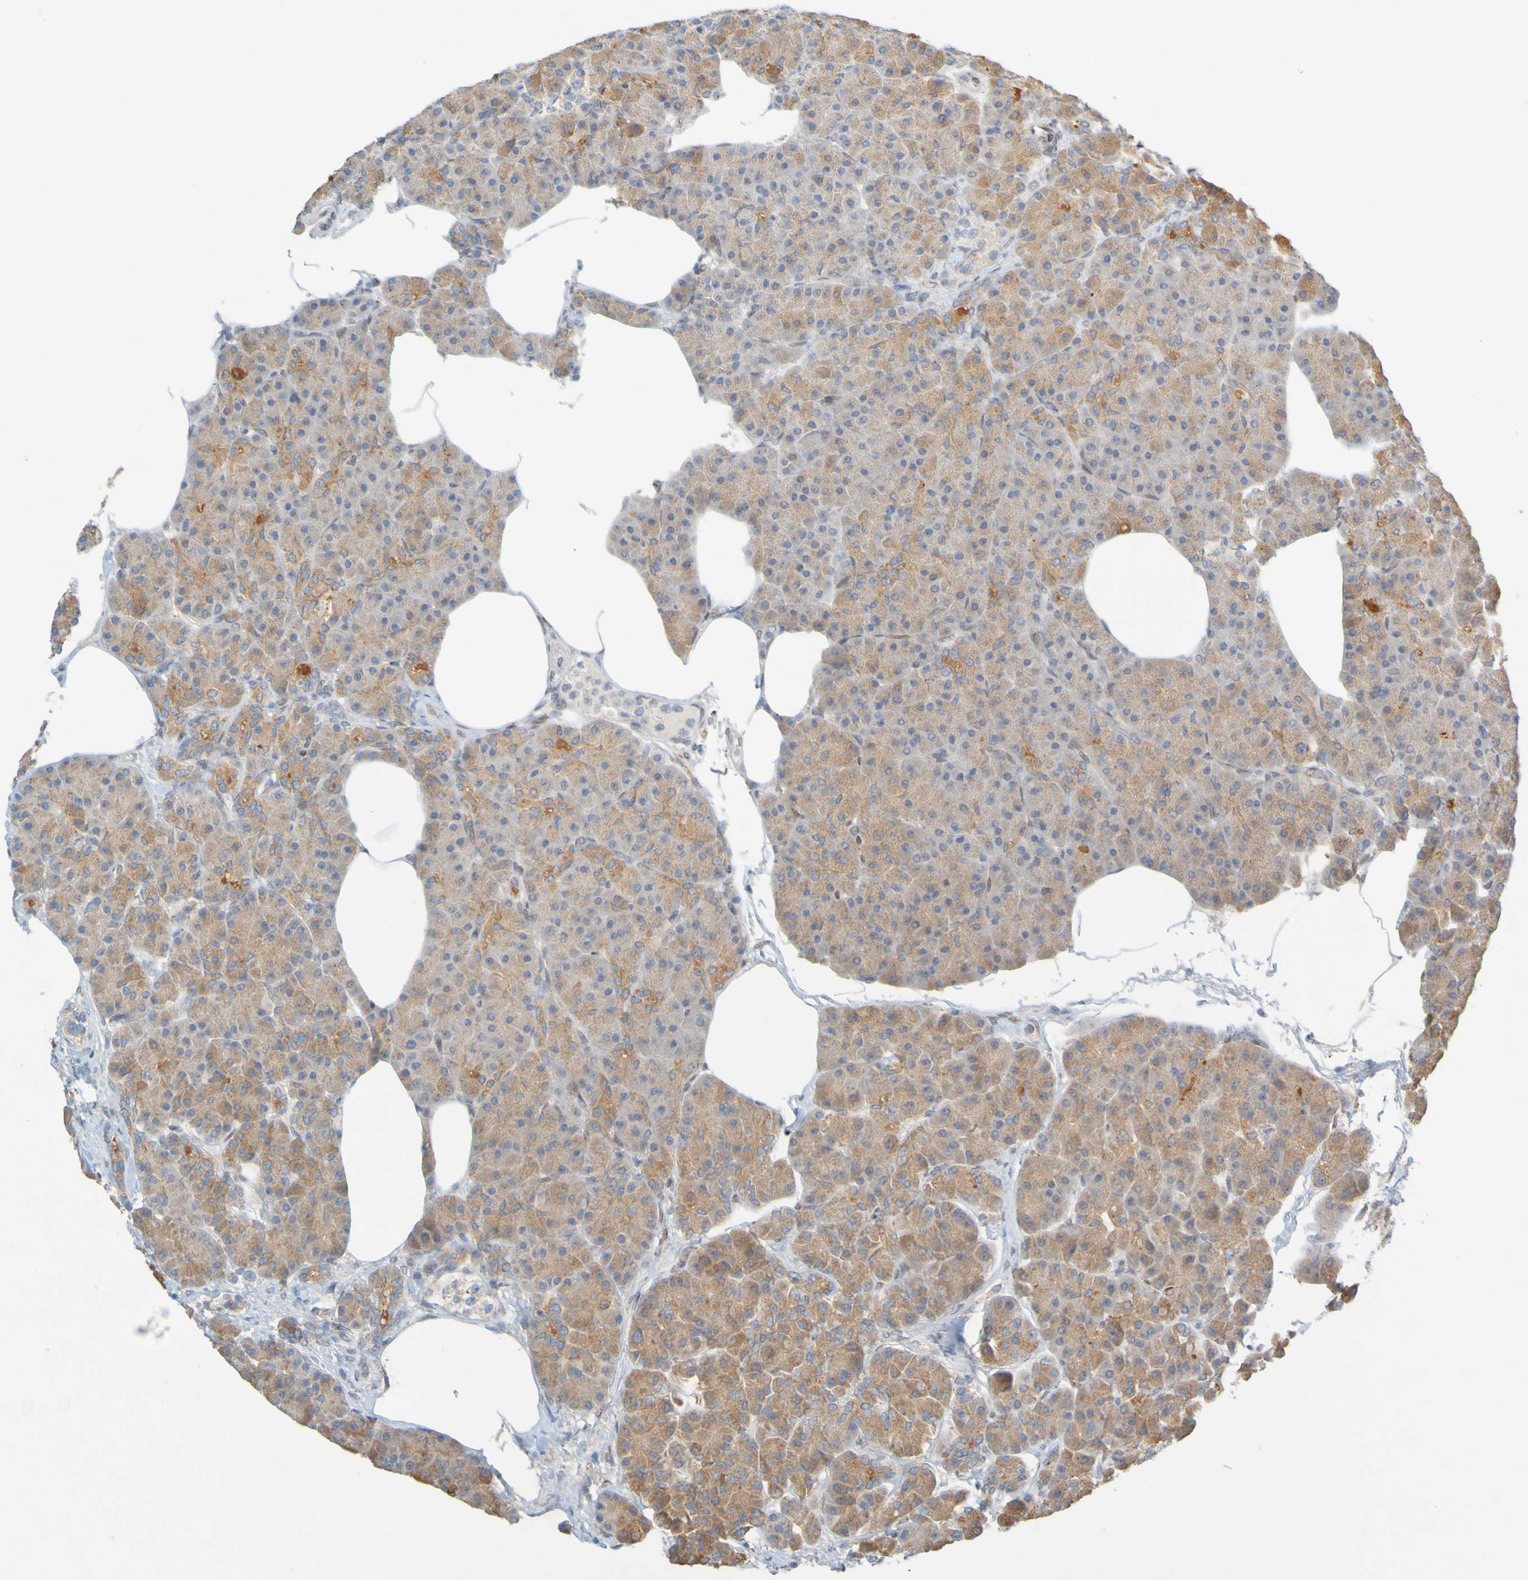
{"staining": {"intensity": "moderate", "quantity": ">75%", "location": "cytoplasmic/membranous"}, "tissue": "pancreas", "cell_type": "Exocrine glandular cells", "image_type": "normal", "snomed": [{"axis": "morphology", "description": "Normal tissue, NOS"}, {"axis": "topography", "description": "Pancreas"}], "caption": "A medium amount of moderate cytoplasmic/membranous staining is appreciated in approximately >75% of exocrine glandular cells in normal pancreas. Using DAB (brown) and hematoxylin (blue) stains, captured at high magnification using brightfield microscopy.", "gene": "MAG", "patient": {"sex": "female", "age": 70}}